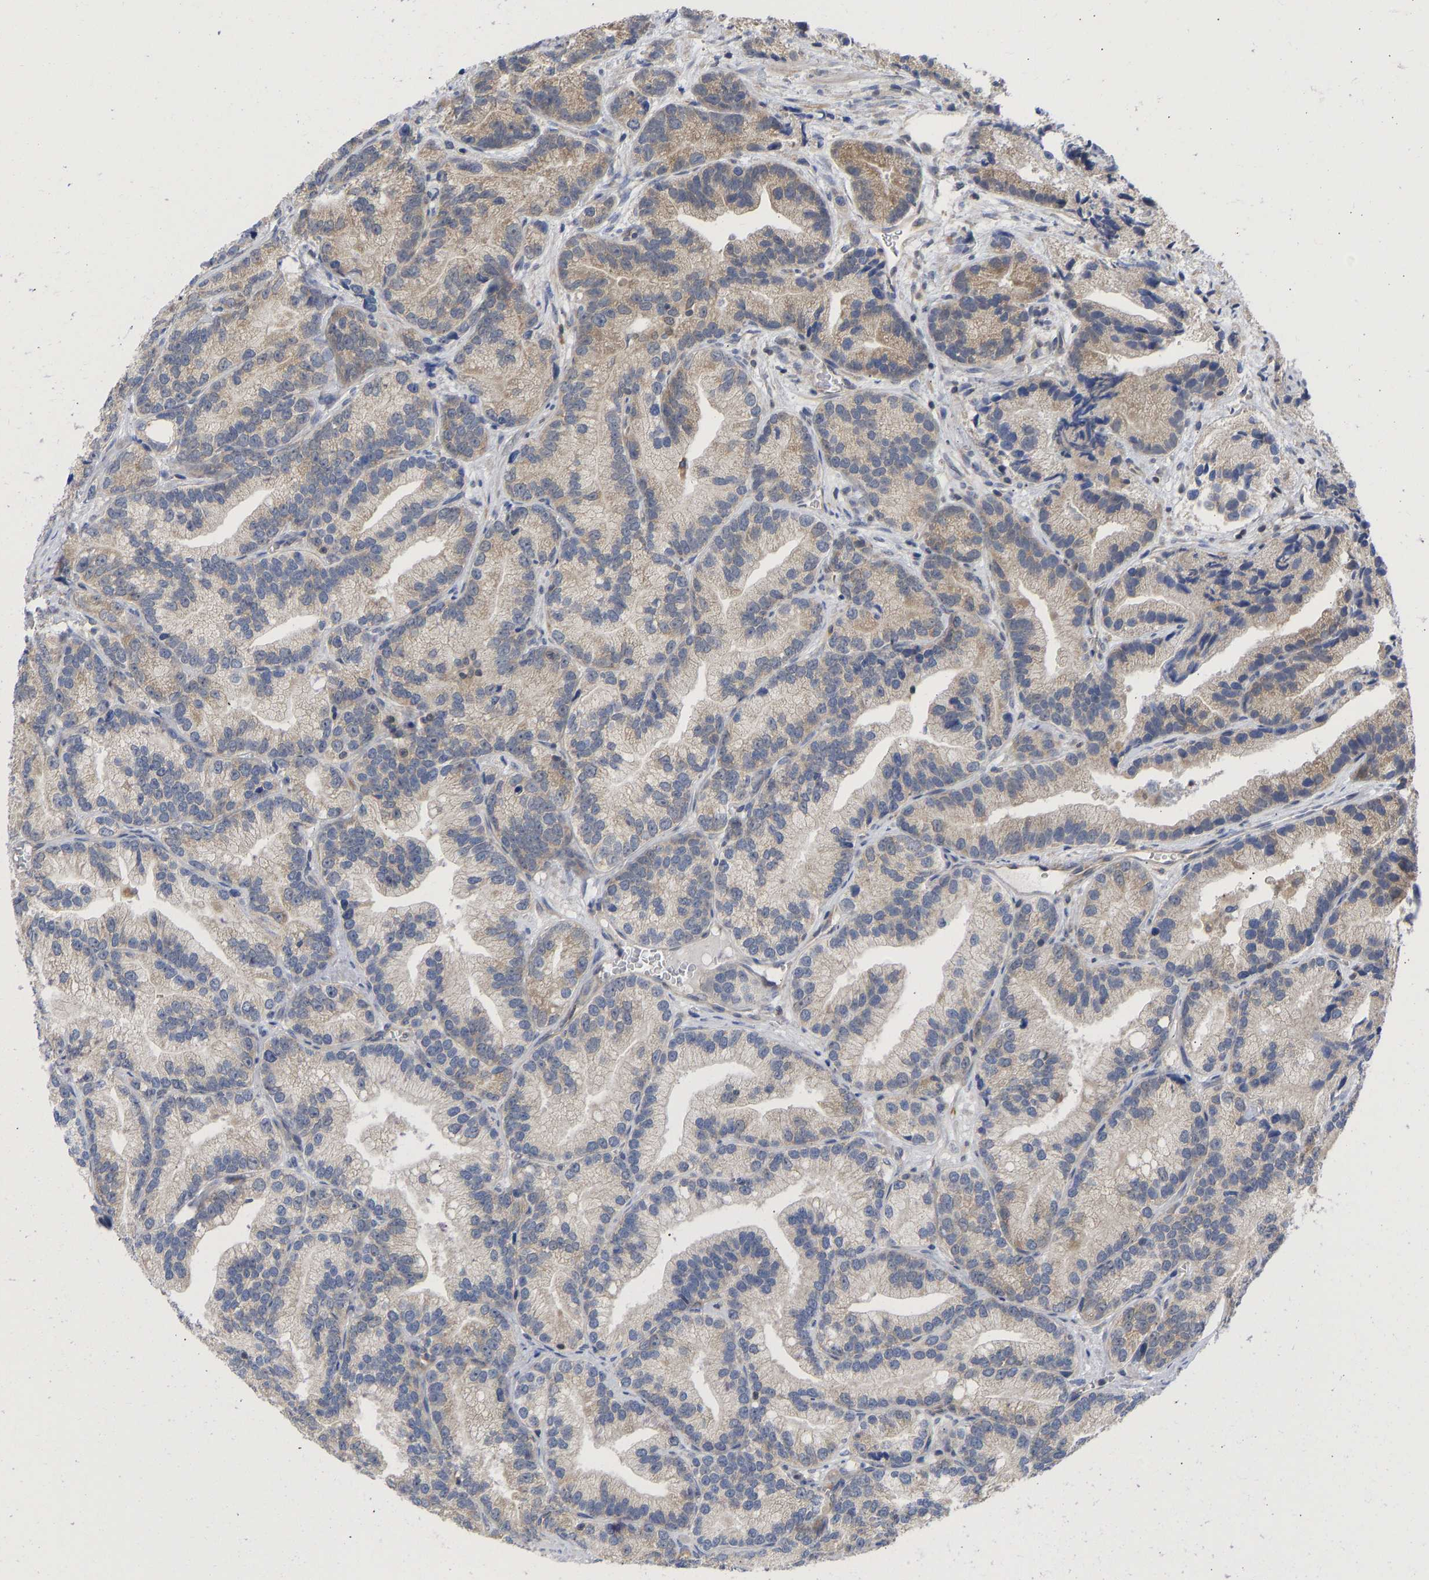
{"staining": {"intensity": "moderate", "quantity": "25%-75%", "location": "cytoplasmic/membranous"}, "tissue": "prostate cancer", "cell_type": "Tumor cells", "image_type": "cancer", "snomed": [{"axis": "morphology", "description": "Adenocarcinoma, Low grade"}, {"axis": "topography", "description": "Prostate"}], "caption": "Brown immunohistochemical staining in human prostate cancer (low-grade adenocarcinoma) reveals moderate cytoplasmic/membranous staining in about 25%-75% of tumor cells.", "gene": "MAP2K3", "patient": {"sex": "male", "age": 89}}